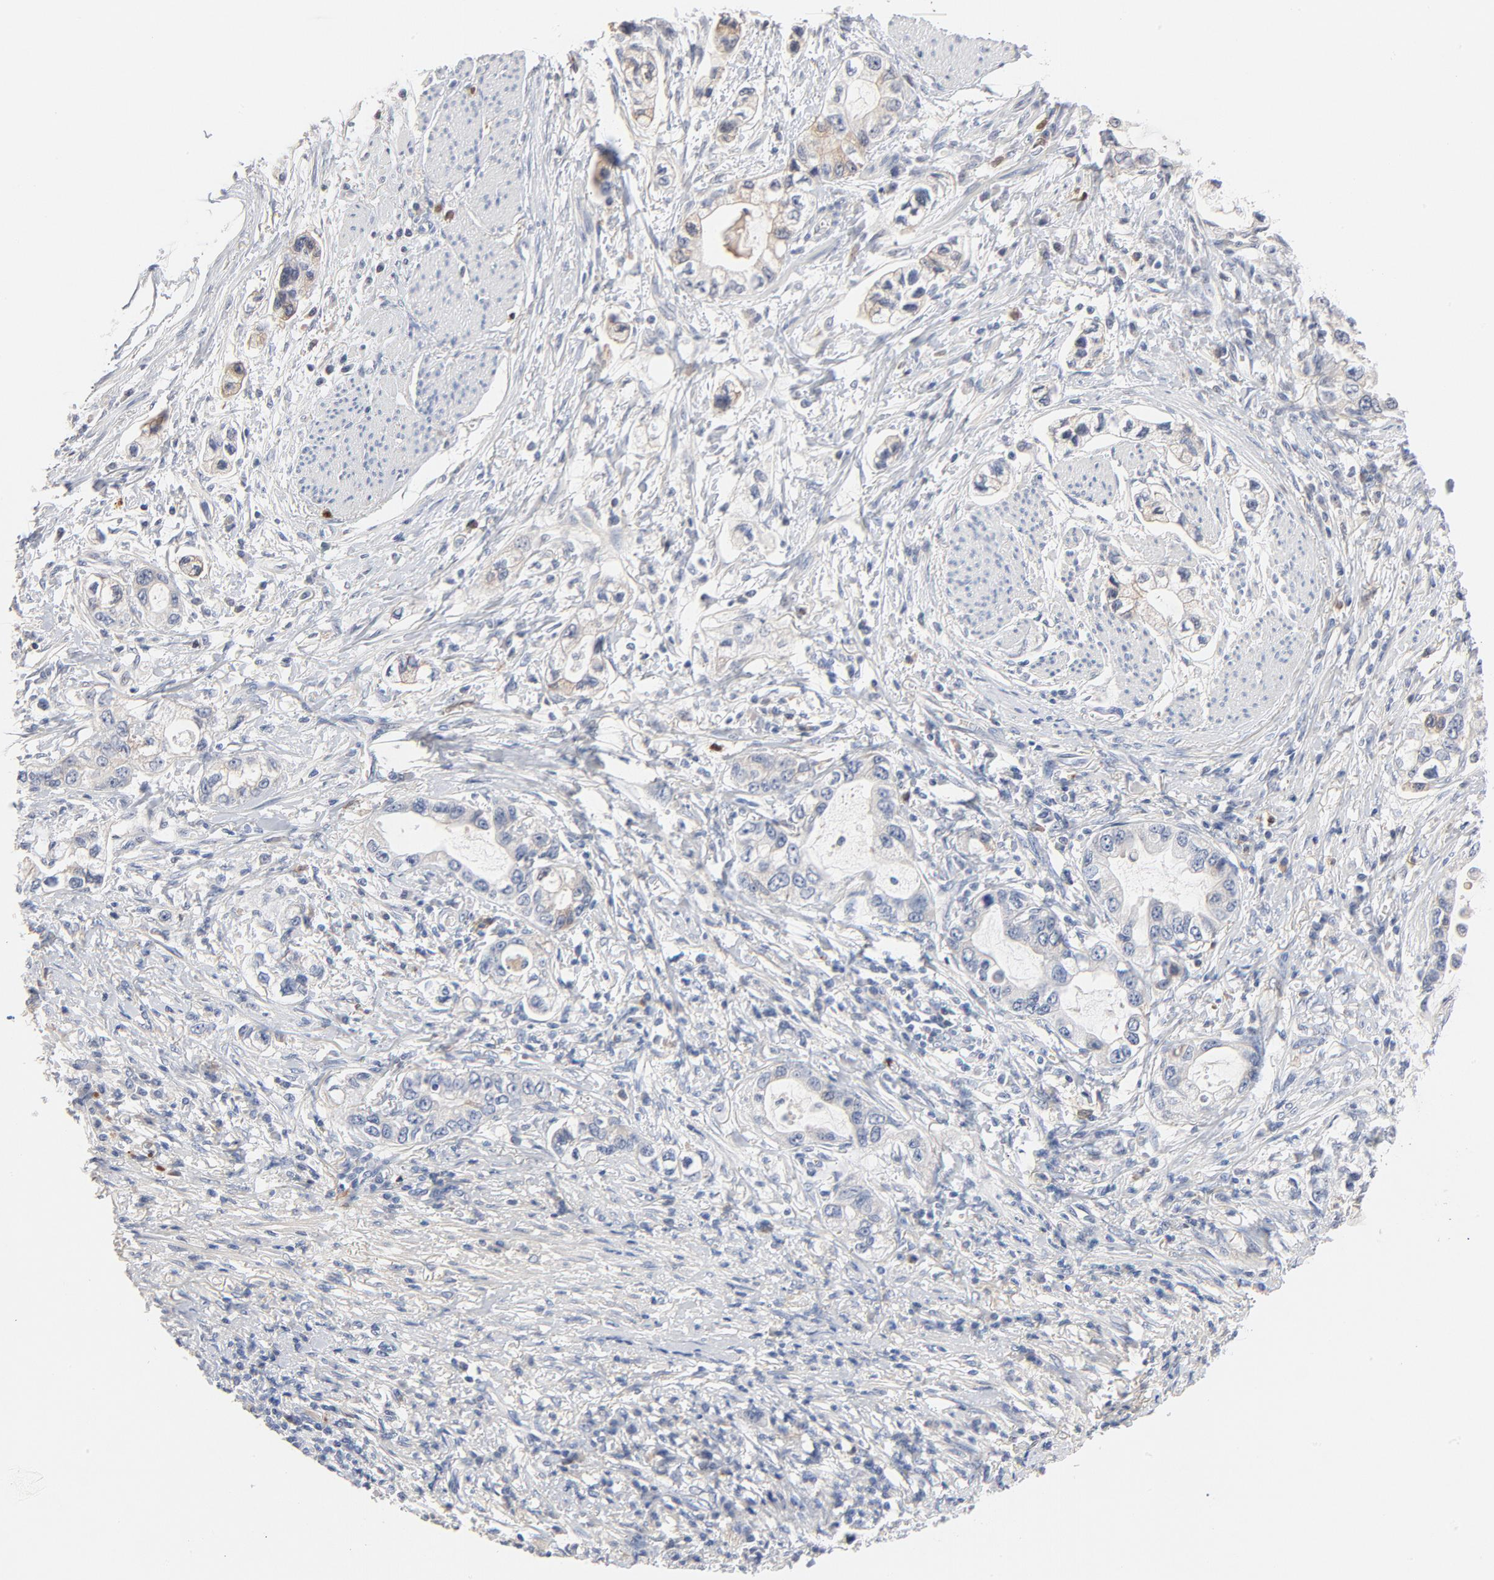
{"staining": {"intensity": "negative", "quantity": "none", "location": "none"}, "tissue": "stomach cancer", "cell_type": "Tumor cells", "image_type": "cancer", "snomed": [{"axis": "morphology", "description": "Adenocarcinoma, NOS"}, {"axis": "topography", "description": "Stomach, lower"}], "caption": "Immunohistochemistry (IHC) histopathology image of stomach cancer stained for a protein (brown), which shows no staining in tumor cells.", "gene": "SERPINA4", "patient": {"sex": "female", "age": 93}}